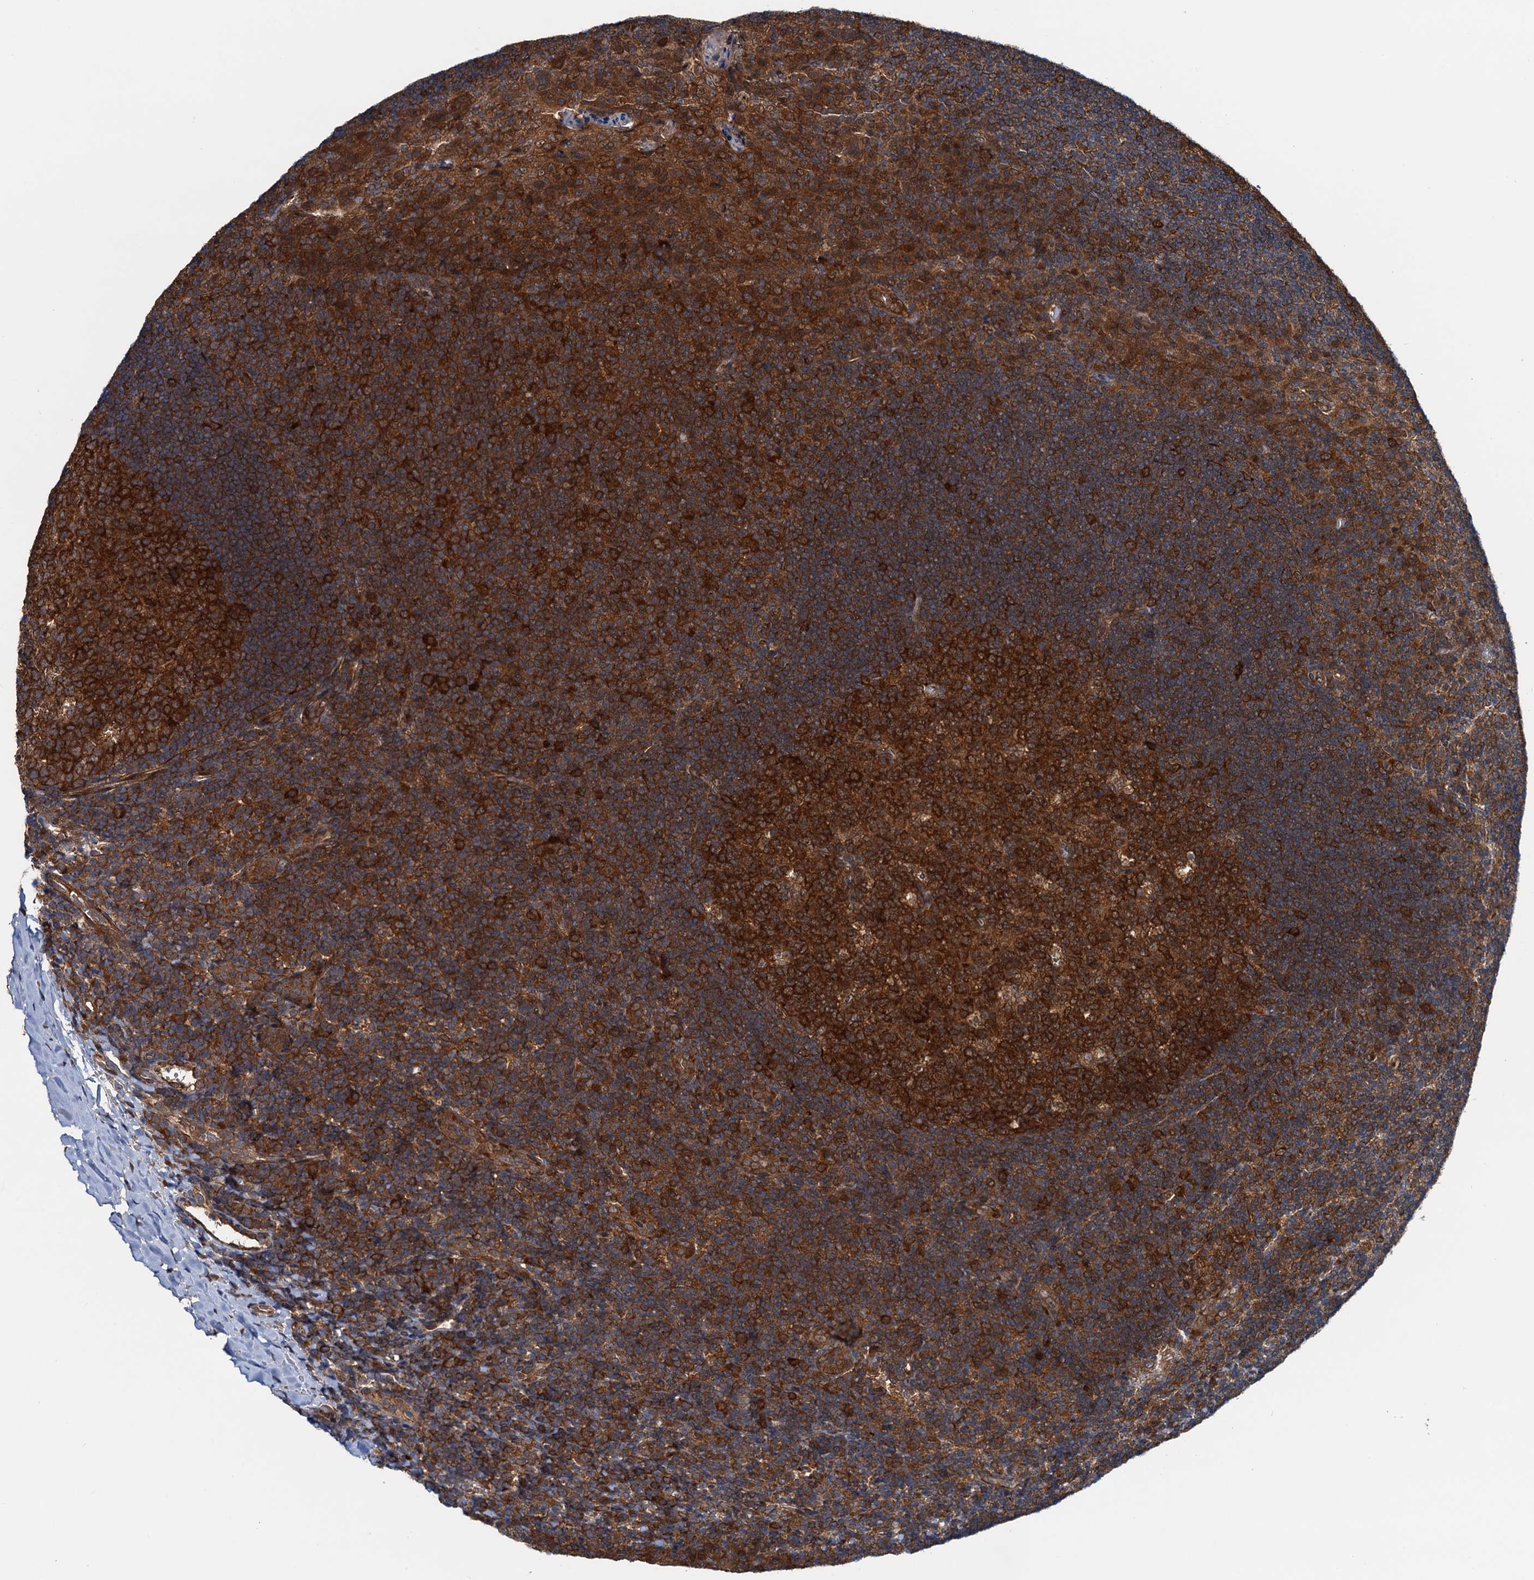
{"staining": {"intensity": "strong", "quantity": ">75%", "location": "cytoplasmic/membranous"}, "tissue": "tonsil", "cell_type": "Germinal center cells", "image_type": "normal", "snomed": [{"axis": "morphology", "description": "Normal tissue, NOS"}, {"axis": "topography", "description": "Tonsil"}], "caption": "Immunohistochemical staining of normal human tonsil demonstrates strong cytoplasmic/membranous protein staining in approximately >75% of germinal center cells.", "gene": "AAGAB", "patient": {"sex": "male", "age": 17}}